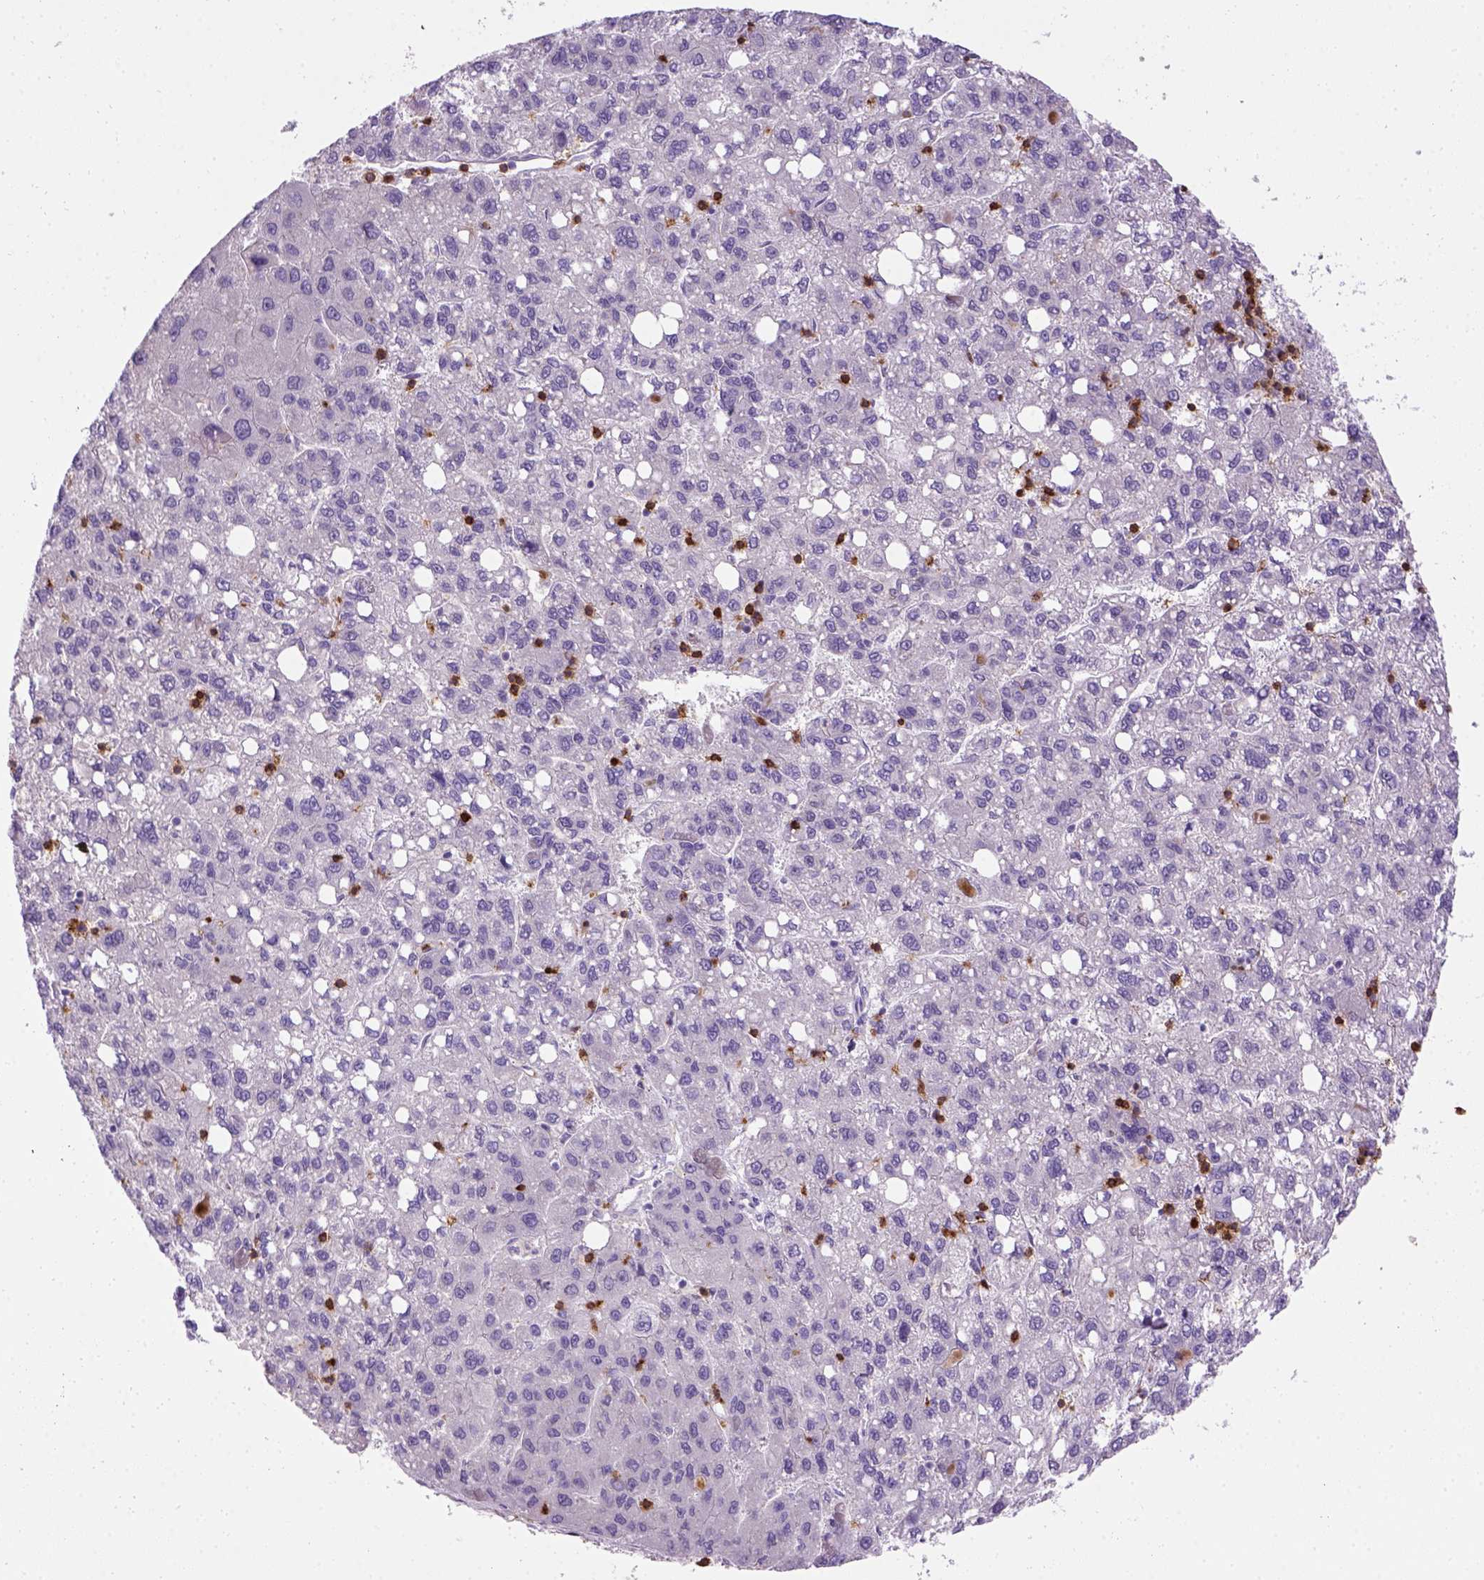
{"staining": {"intensity": "negative", "quantity": "none", "location": "none"}, "tissue": "liver cancer", "cell_type": "Tumor cells", "image_type": "cancer", "snomed": [{"axis": "morphology", "description": "Carcinoma, Hepatocellular, NOS"}, {"axis": "topography", "description": "Liver"}], "caption": "An image of liver cancer (hepatocellular carcinoma) stained for a protein displays no brown staining in tumor cells. The staining is performed using DAB brown chromogen with nuclei counter-stained in using hematoxylin.", "gene": "CD3E", "patient": {"sex": "female", "age": 82}}